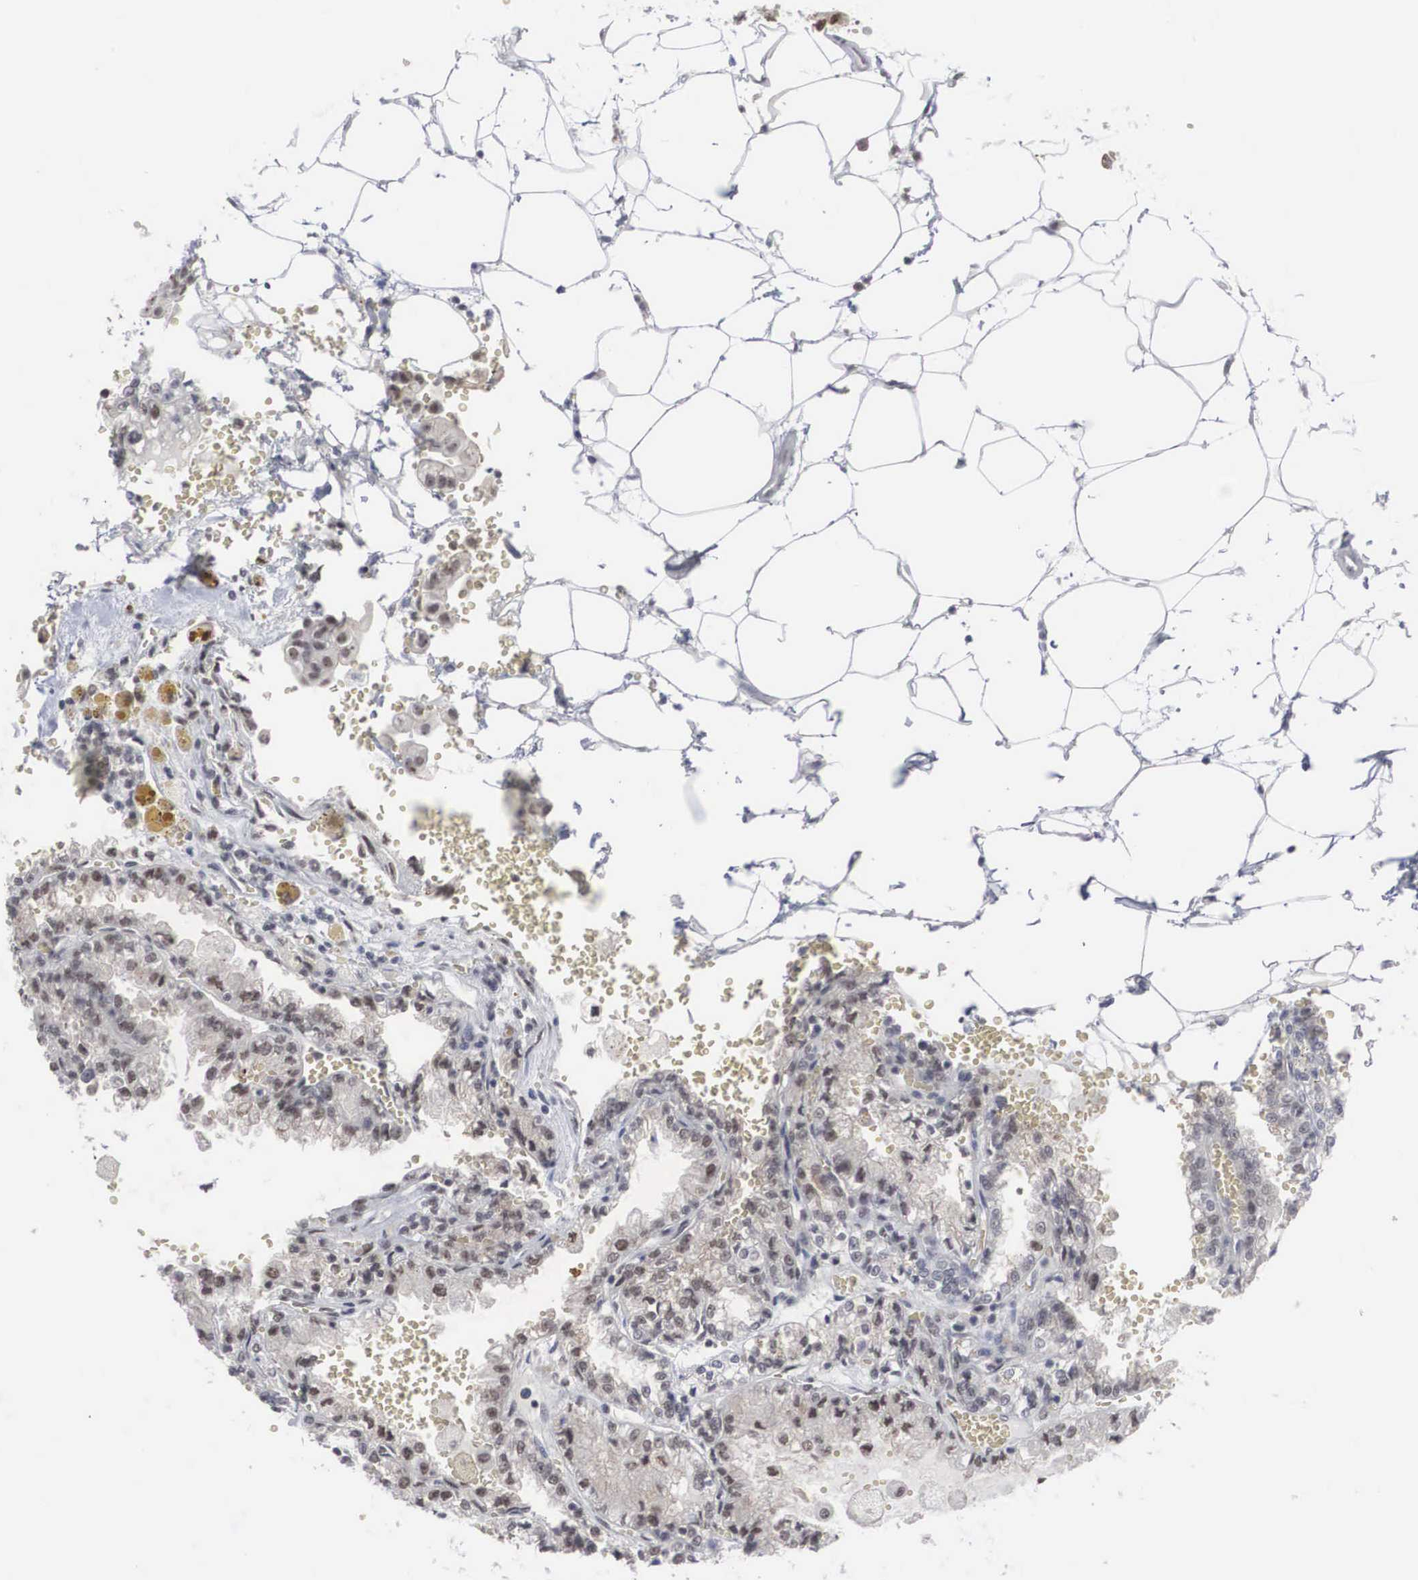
{"staining": {"intensity": "weak", "quantity": "25%-75%", "location": "nuclear"}, "tissue": "renal cancer", "cell_type": "Tumor cells", "image_type": "cancer", "snomed": [{"axis": "morphology", "description": "Adenocarcinoma, NOS"}, {"axis": "topography", "description": "Kidney"}], "caption": "DAB (3,3'-diaminobenzidine) immunohistochemical staining of renal cancer reveals weak nuclear protein staining in about 25%-75% of tumor cells. The protein is shown in brown color, while the nuclei are stained blue.", "gene": "AUTS2", "patient": {"sex": "female", "age": 56}}